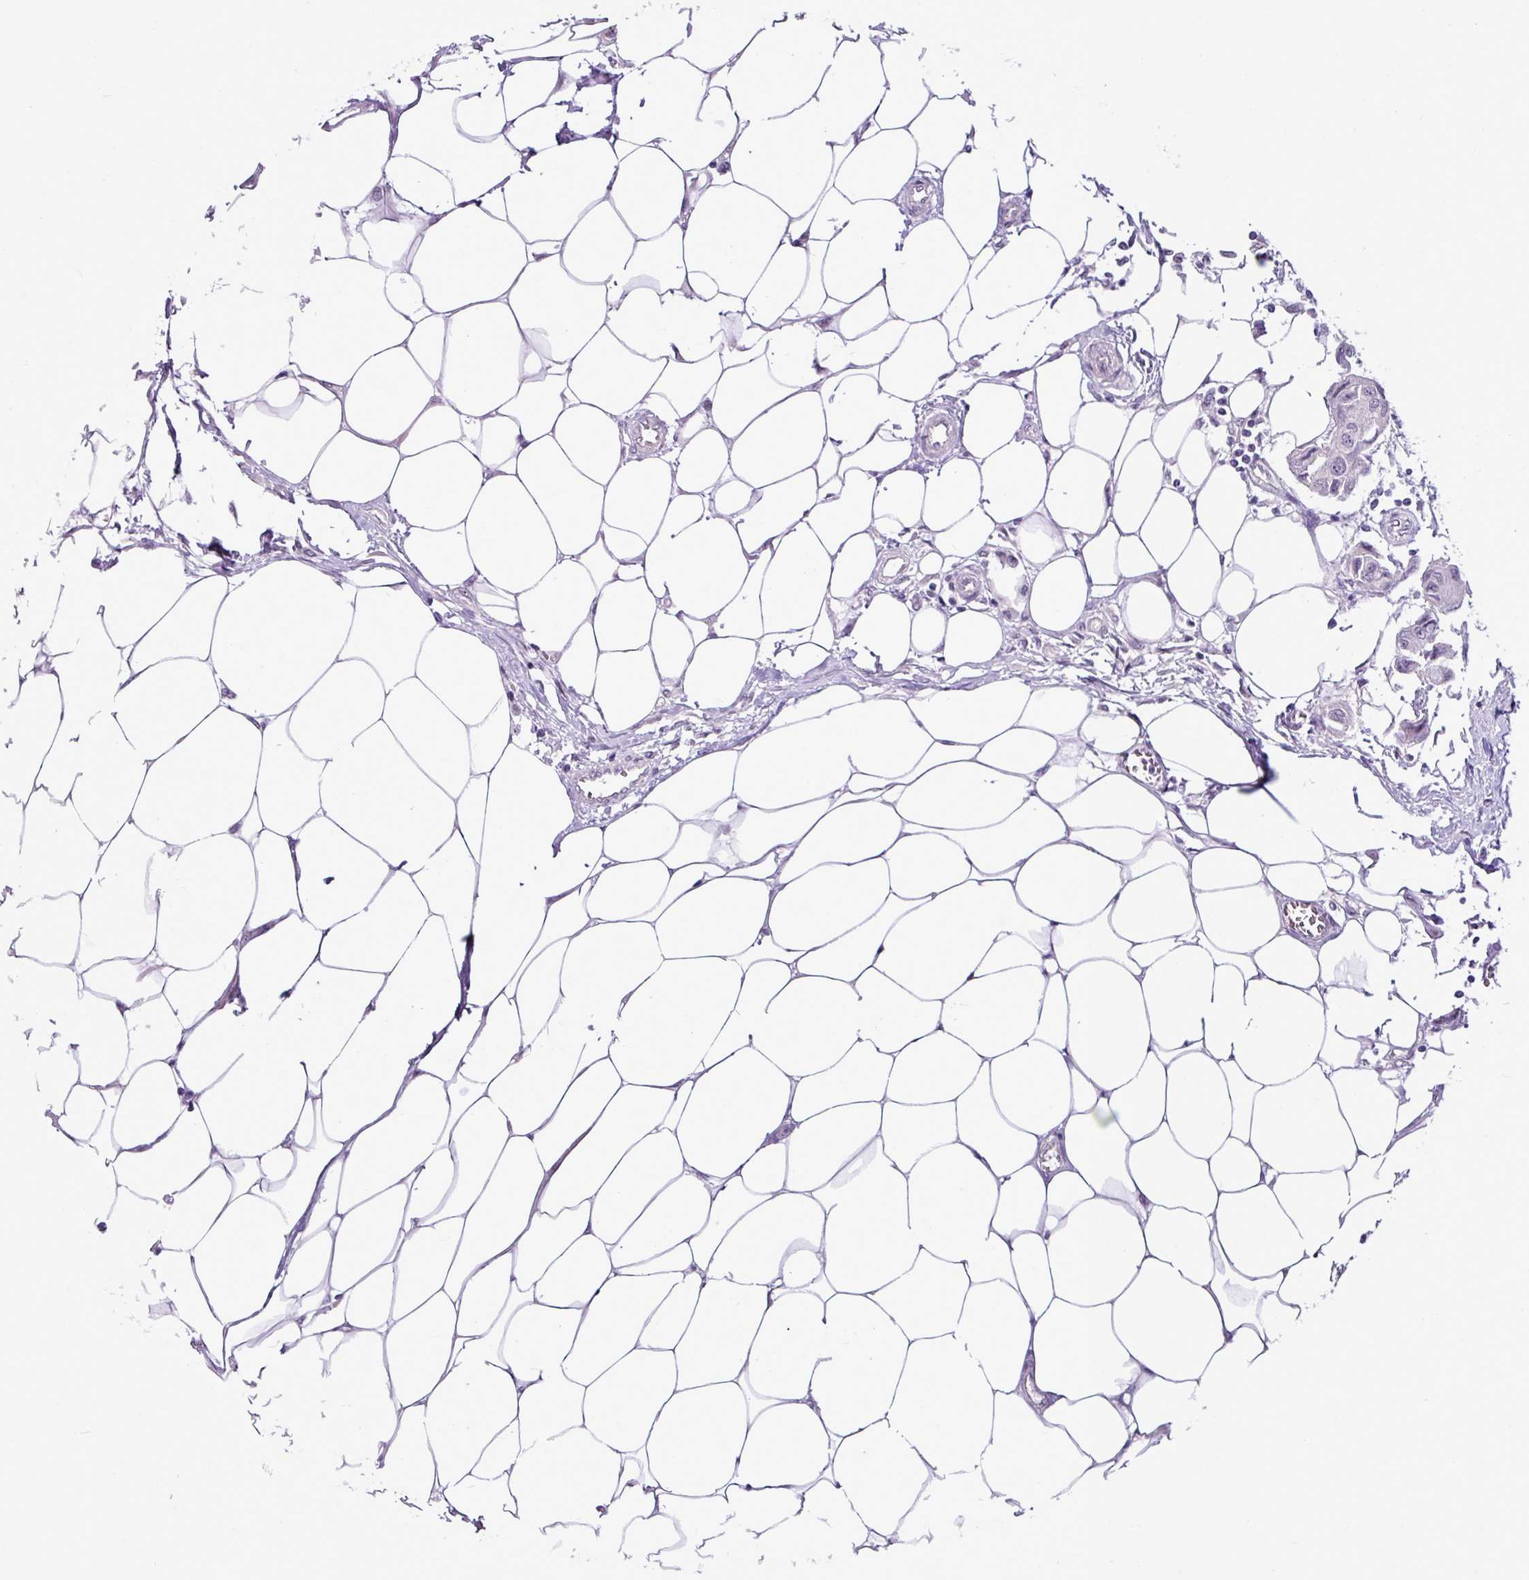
{"staining": {"intensity": "negative", "quantity": "none", "location": "none"}, "tissue": "breast cancer", "cell_type": "Tumor cells", "image_type": "cancer", "snomed": [{"axis": "morphology", "description": "Duct carcinoma"}, {"axis": "topography", "description": "Breast"}, {"axis": "topography", "description": "Lymph node"}], "caption": "A high-resolution photomicrograph shows immunohistochemistry staining of breast cancer, which displays no significant positivity in tumor cells.", "gene": "UTP18", "patient": {"sex": "female", "age": 80}}